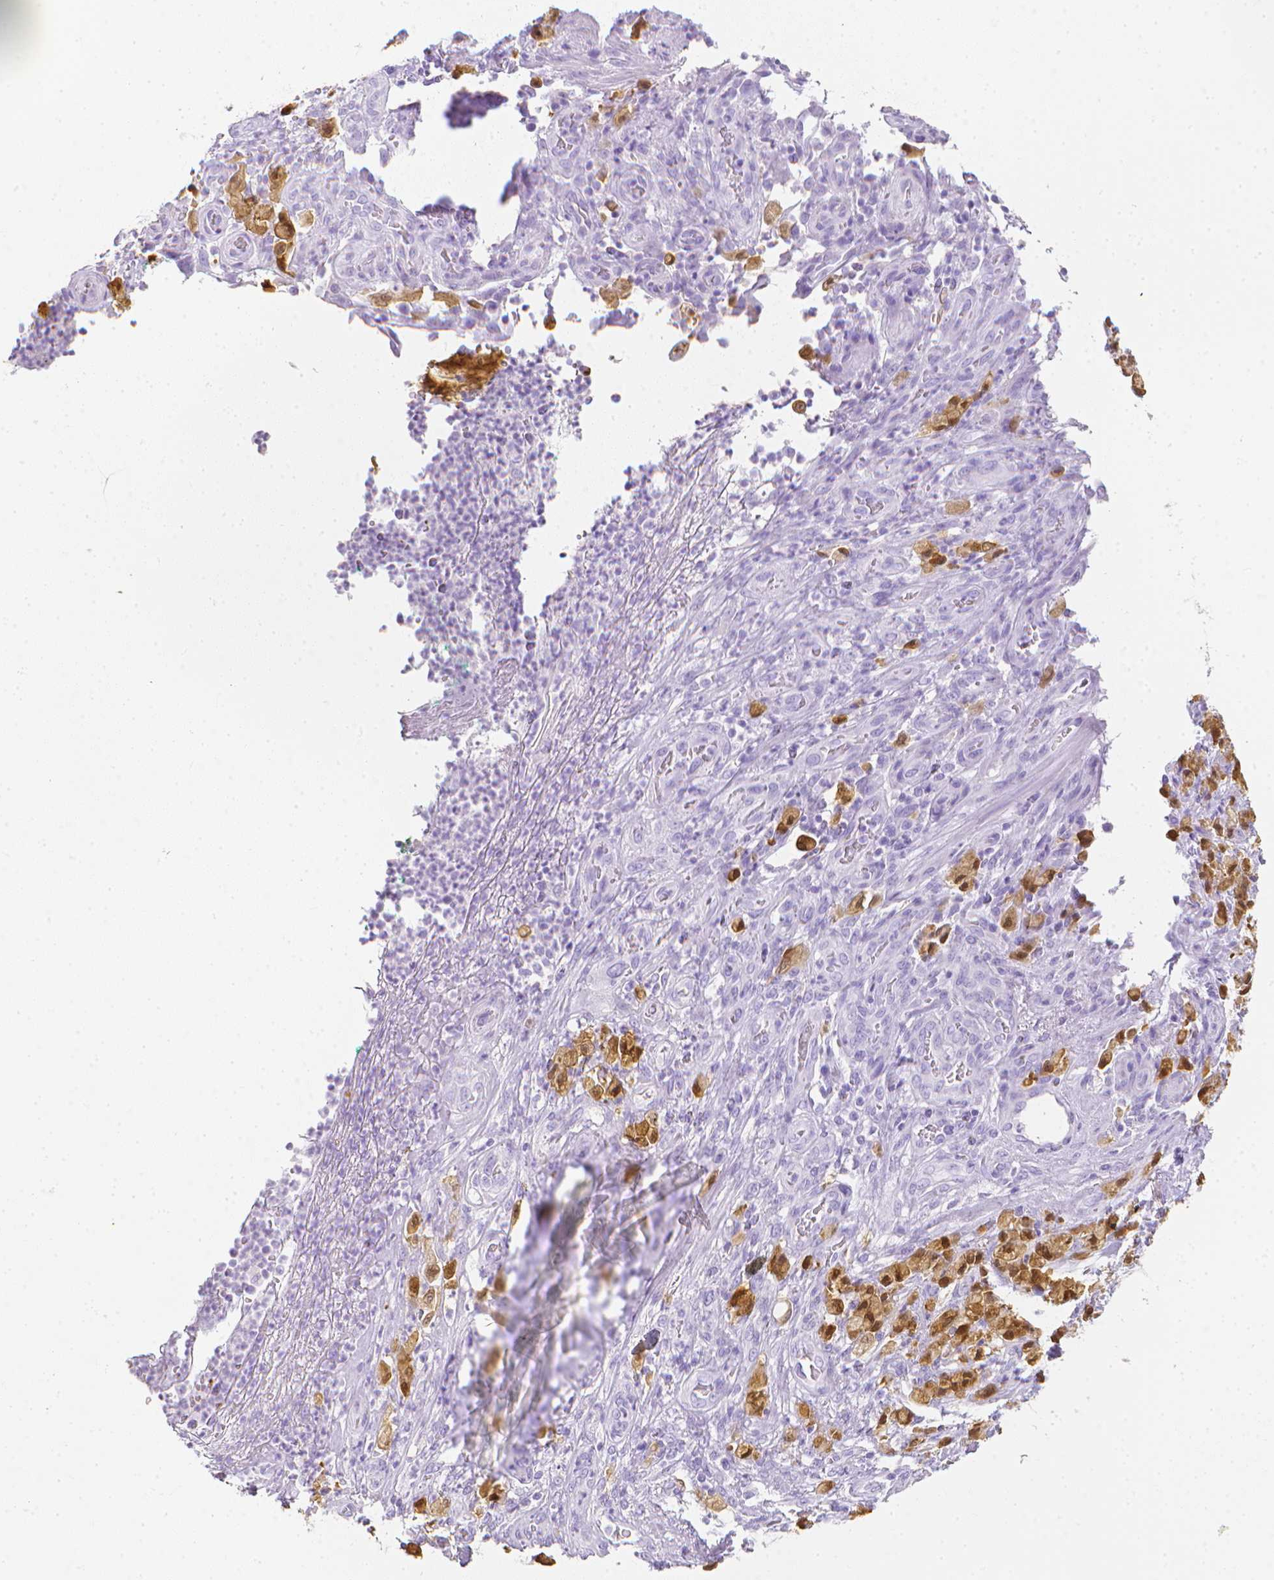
{"staining": {"intensity": "moderate", "quantity": ">75%", "location": "cytoplasmic/membranous,nuclear"}, "tissue": "stomach cancer", "cell_type": "Tumor cells", "image_type": "cancer", "snomed": [{"axis": "morphology", "description": "Adenocarcinoma, NOS"}, {"axis": "topography", "description": "Stomach"}], "caption": "Moderate cytoplasmic/membranous and nuclear protein positivity is seen in approximately >75% of tumor cells in adenocarcinoma (stomach). (Brightfield microscopy of DAB IHC at high magnification).", "gene": "LGALS4", "patient": {"sex": "male", "age": 77}}